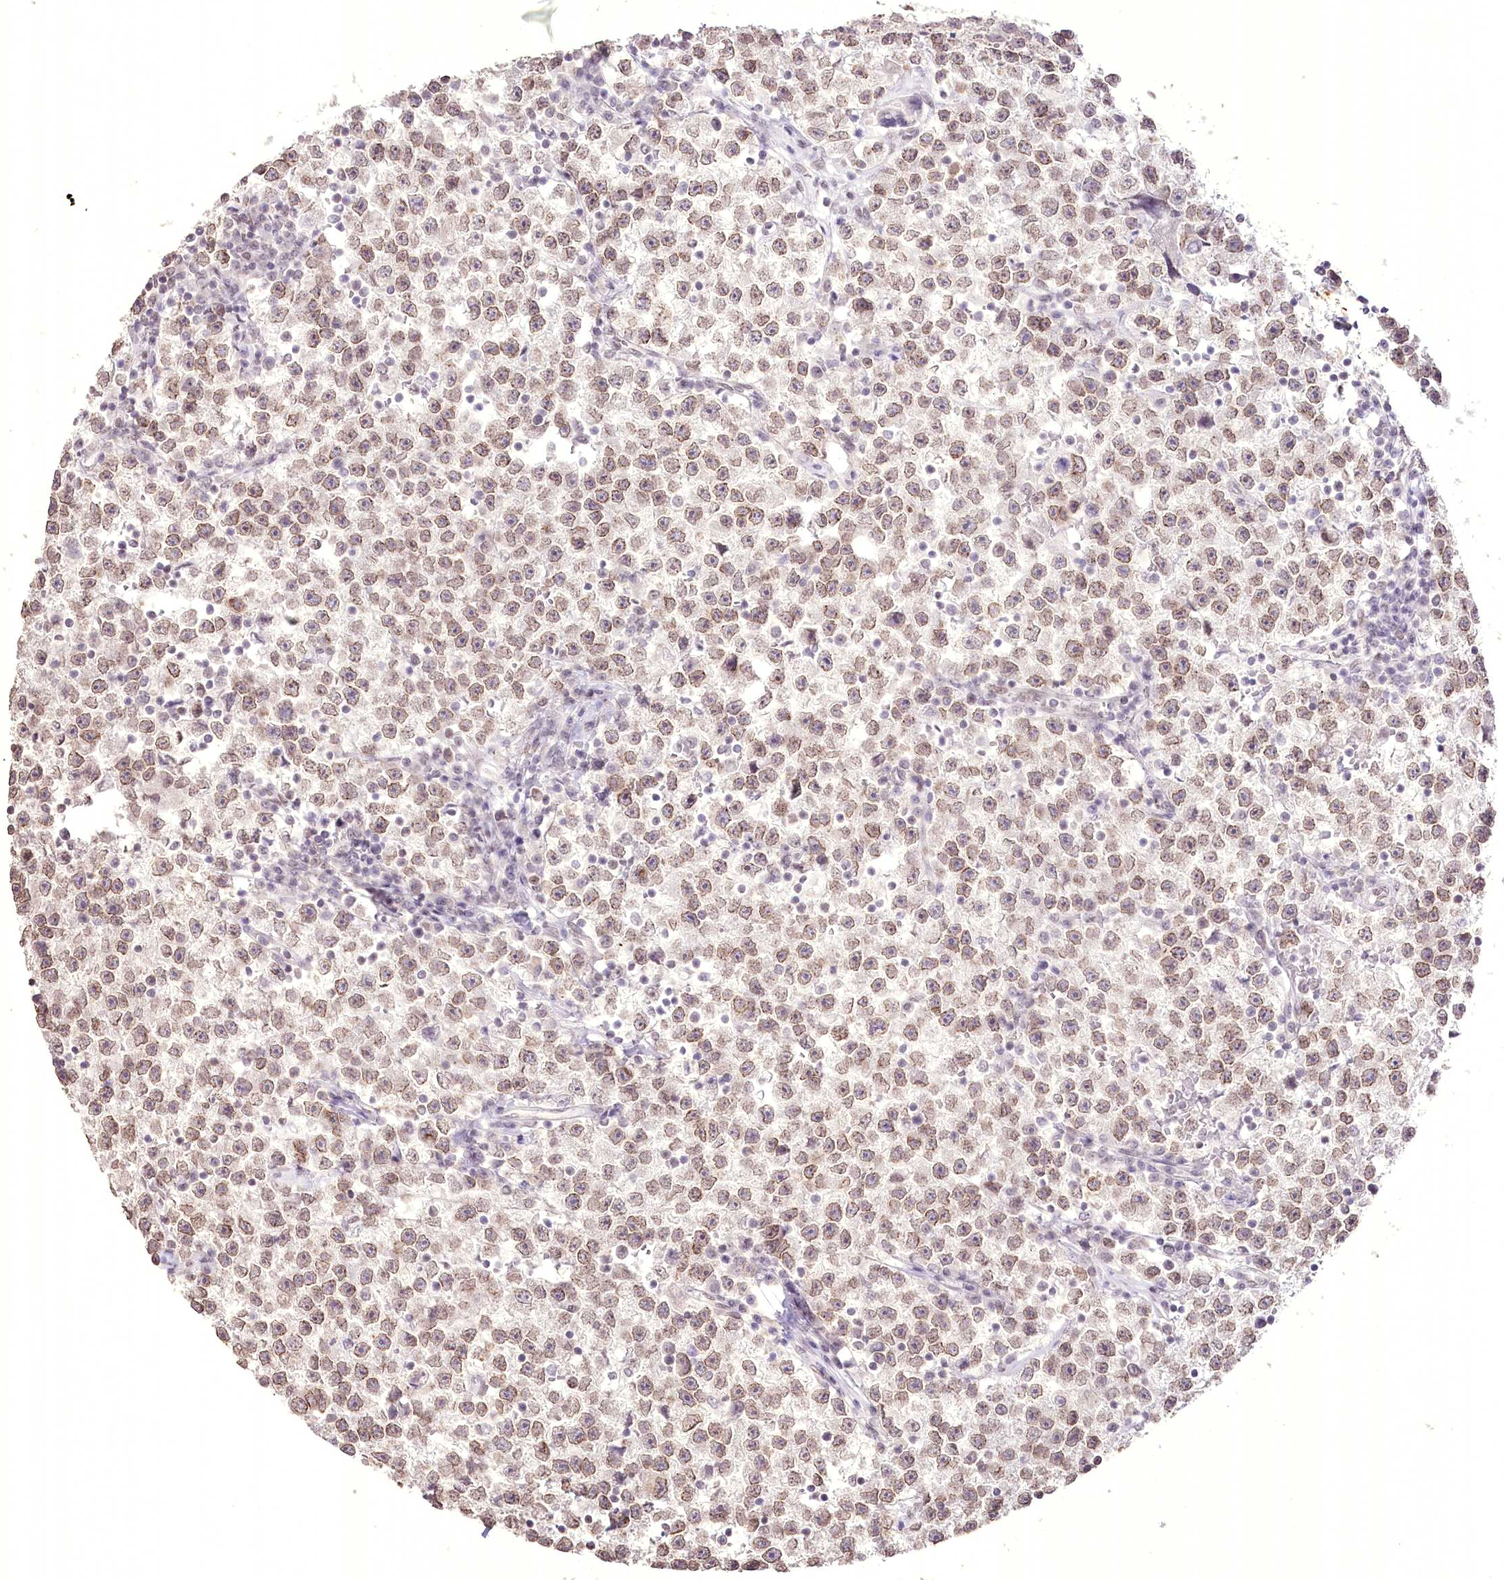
{"staining": {"intensity": "weak", "quantity": ">75%", "location": "cytoplasmic/membranous,nuclear"}, "tissue": "testis cancer", "cell_type": "Tumor cells", "image_type": "cancer", "snomed": [{"axis": "morphology", "description": "Seminoma, NOS"}, {"axis": "topography", "description": "Testis"}], "caption": "Weak cytoplasmic/membranous and nuclear positivity for a protein is seen in approximately >75% of tumor cells of testis seminoma using immunohistochemistry.", "gene": "SLC39A10", "patient": {"sex": "male", "age": 22}}